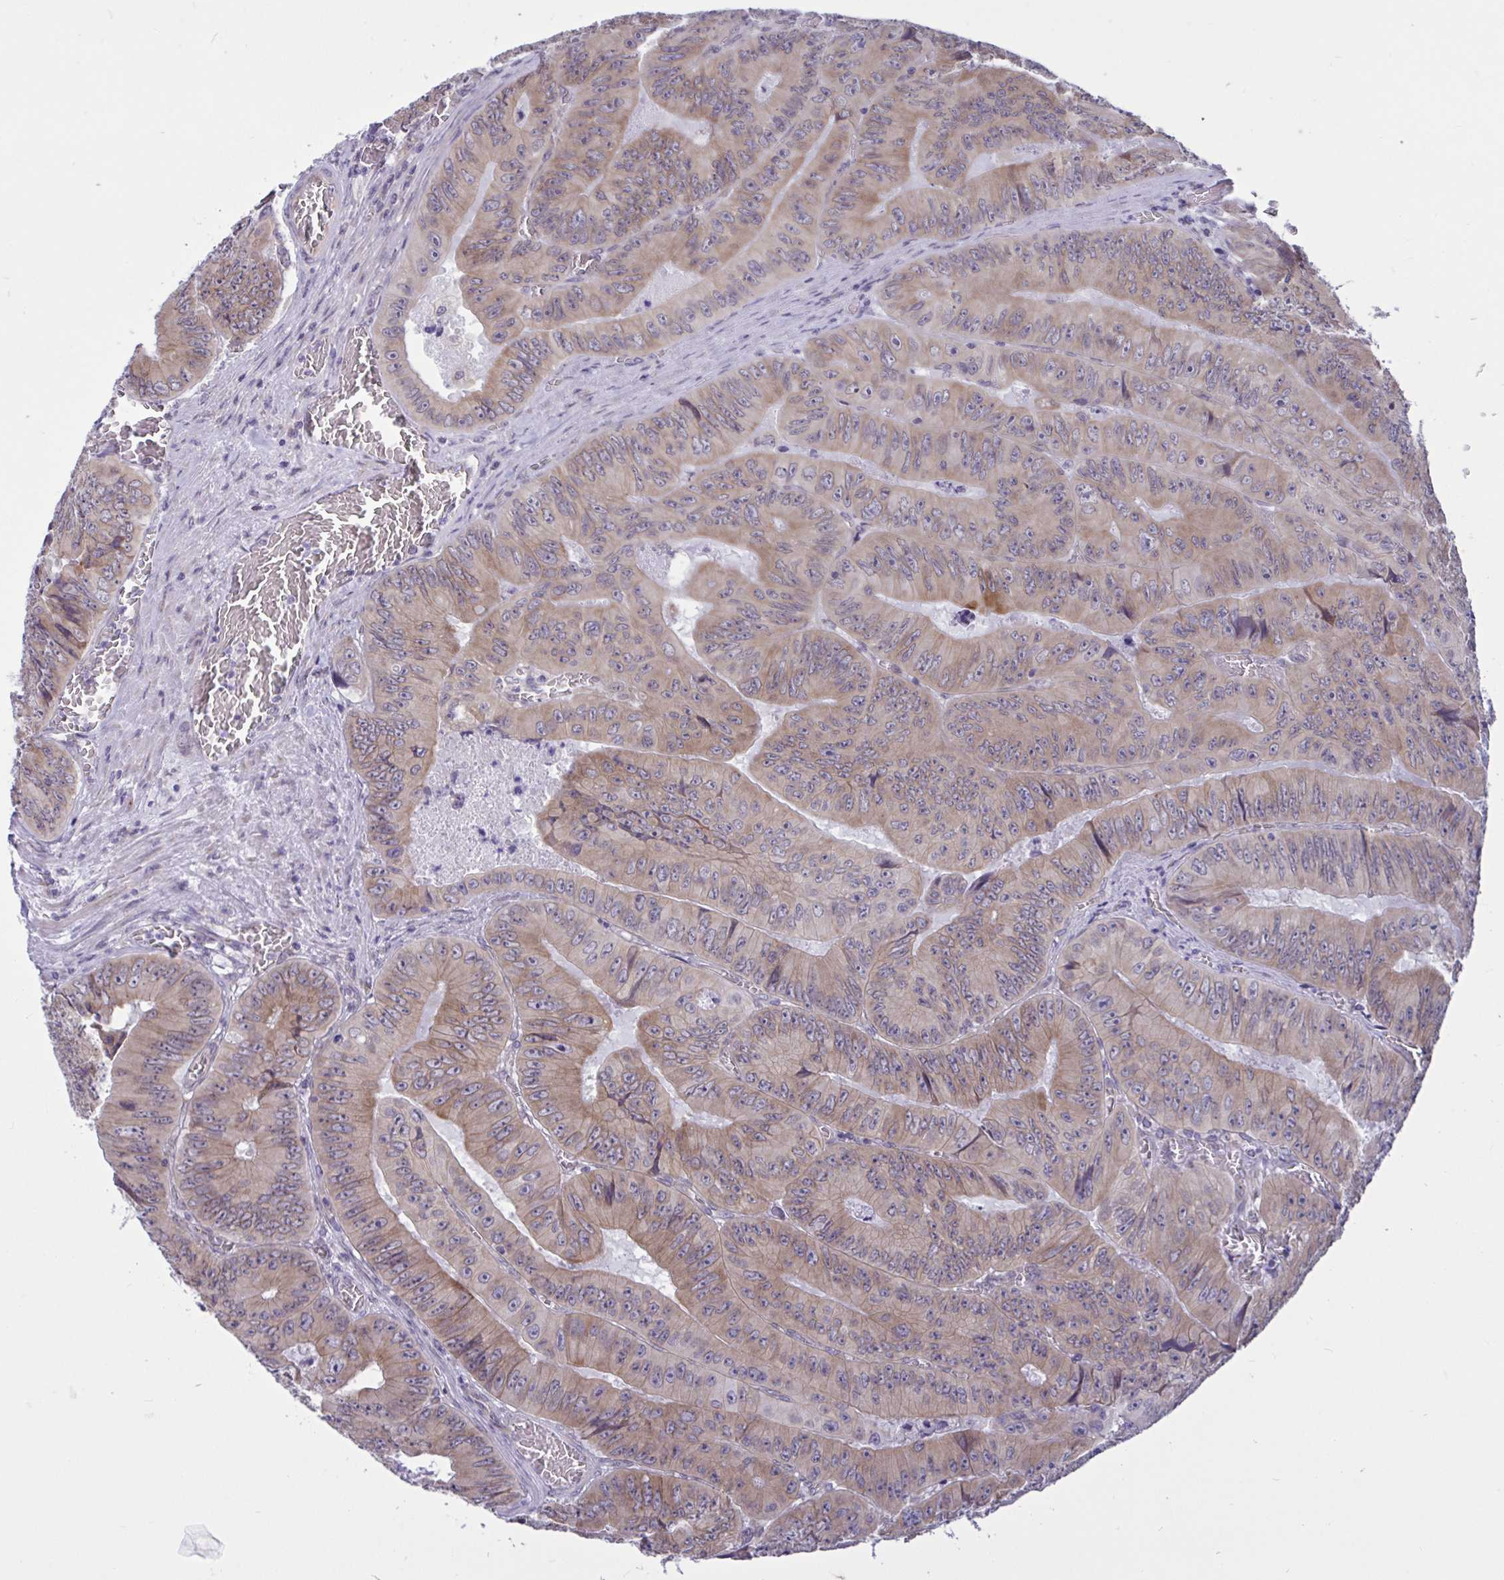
{"staining": {"intensity": "moderate", "quantity": ">75%", "location": "cytoplasmic/membranous"}, "tissue": "colorectal cancer", "cell_type": "Tumor cells", "image_type": "cancer", "snomed": [{"axis": "morphology", "description": "Adenocarcinoma, NOS"}, {"axis": "topography", "description": "Colon"}], "caption": "Tumor cells demonstrate medium levels of moderate cytoplasmic/membranous positivity in approximately >75% of cells in colorectal cancer (adenocarcinoma).", "gene": "CAMLG", "patient": {"sex": "female", "age": 84}}